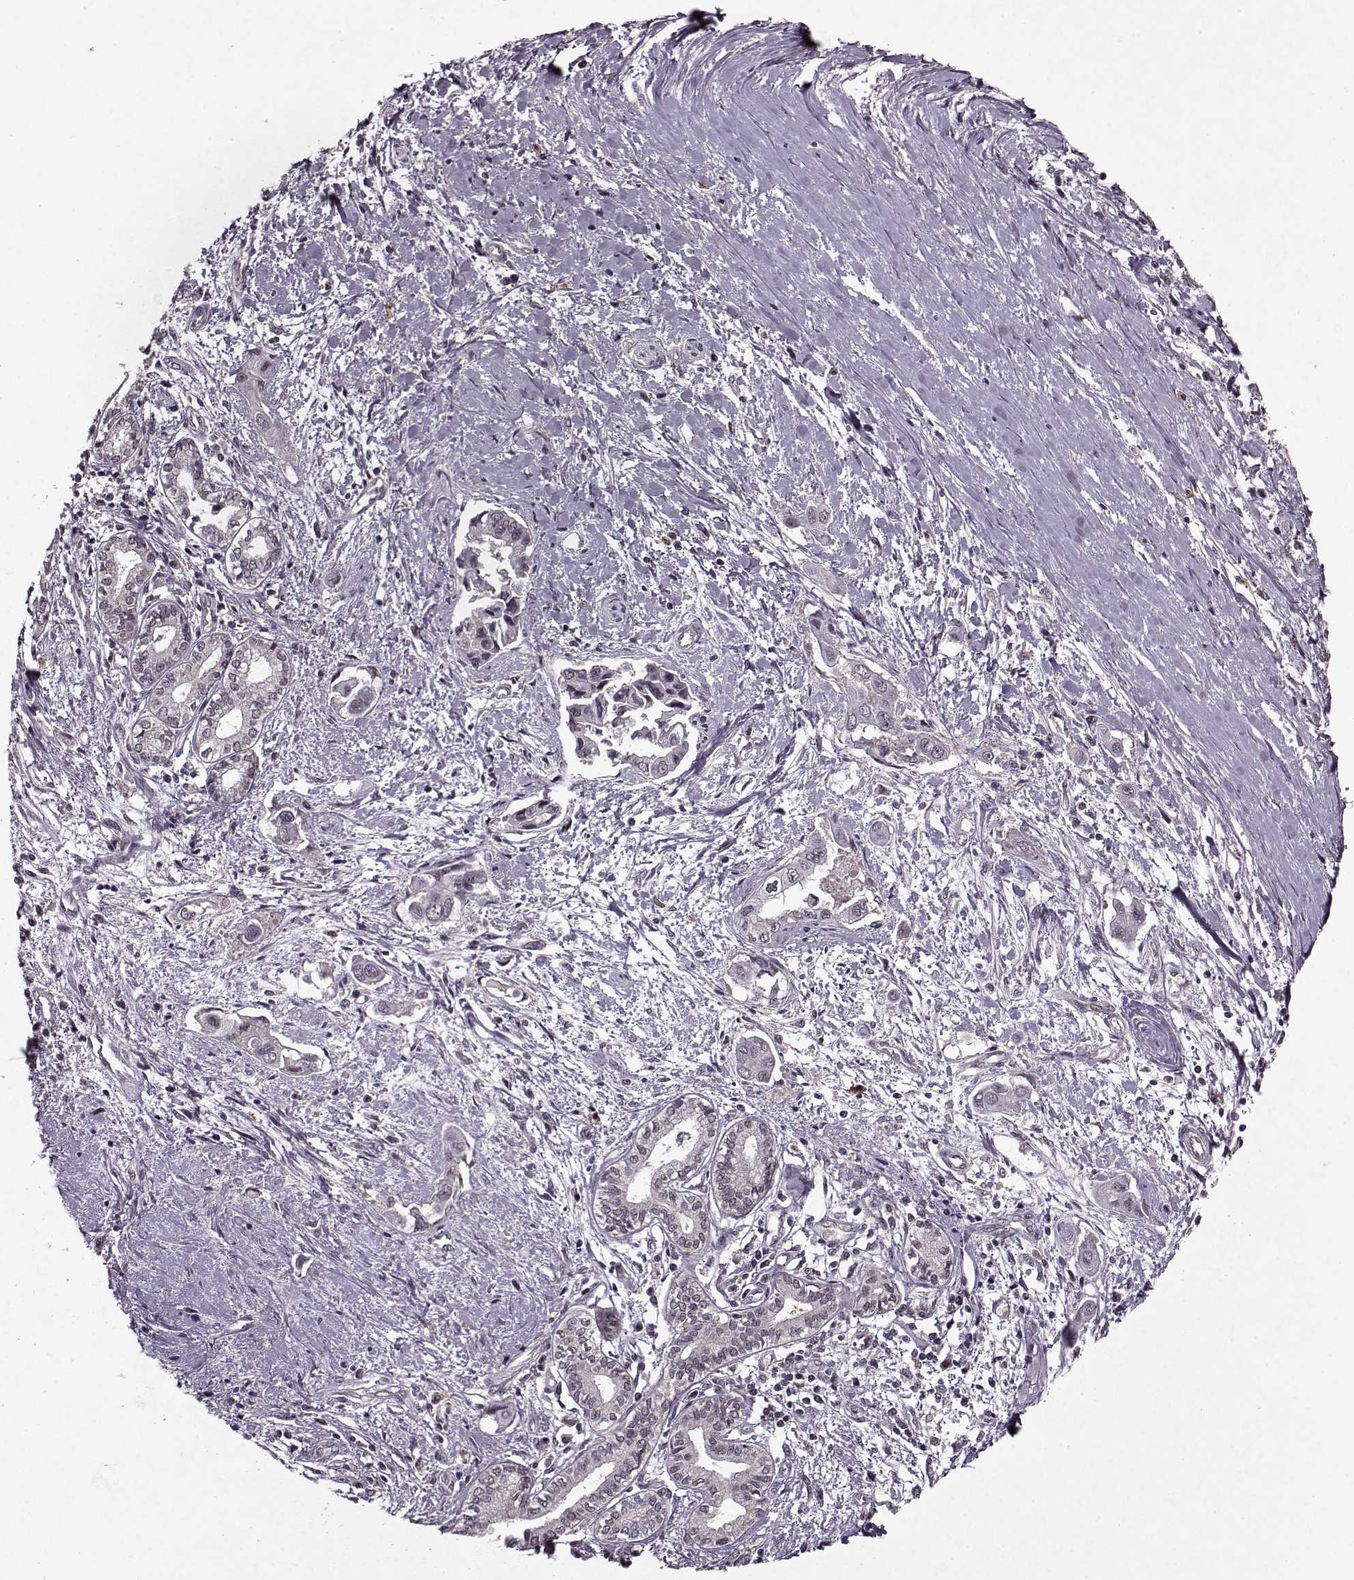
{"staining": {"intensity": "negative", "quantity": "none", "location": "none"}, "tissue": "pancreatic cancer", "cell_type": "Tumor cells", "image_type": "cancer", "snomed": [{"axis": "morphology", "description": "Adenocarcinoma, NOS"}, {"axis": "topography", "description": "Pancreas"}], "caption": "Protein analysis of pancreatic adenocarcinoma exhibits no significant positivity in tumor cells.", "gene": "PSMA7", "patient": {"sex": "male", "age": 60}}